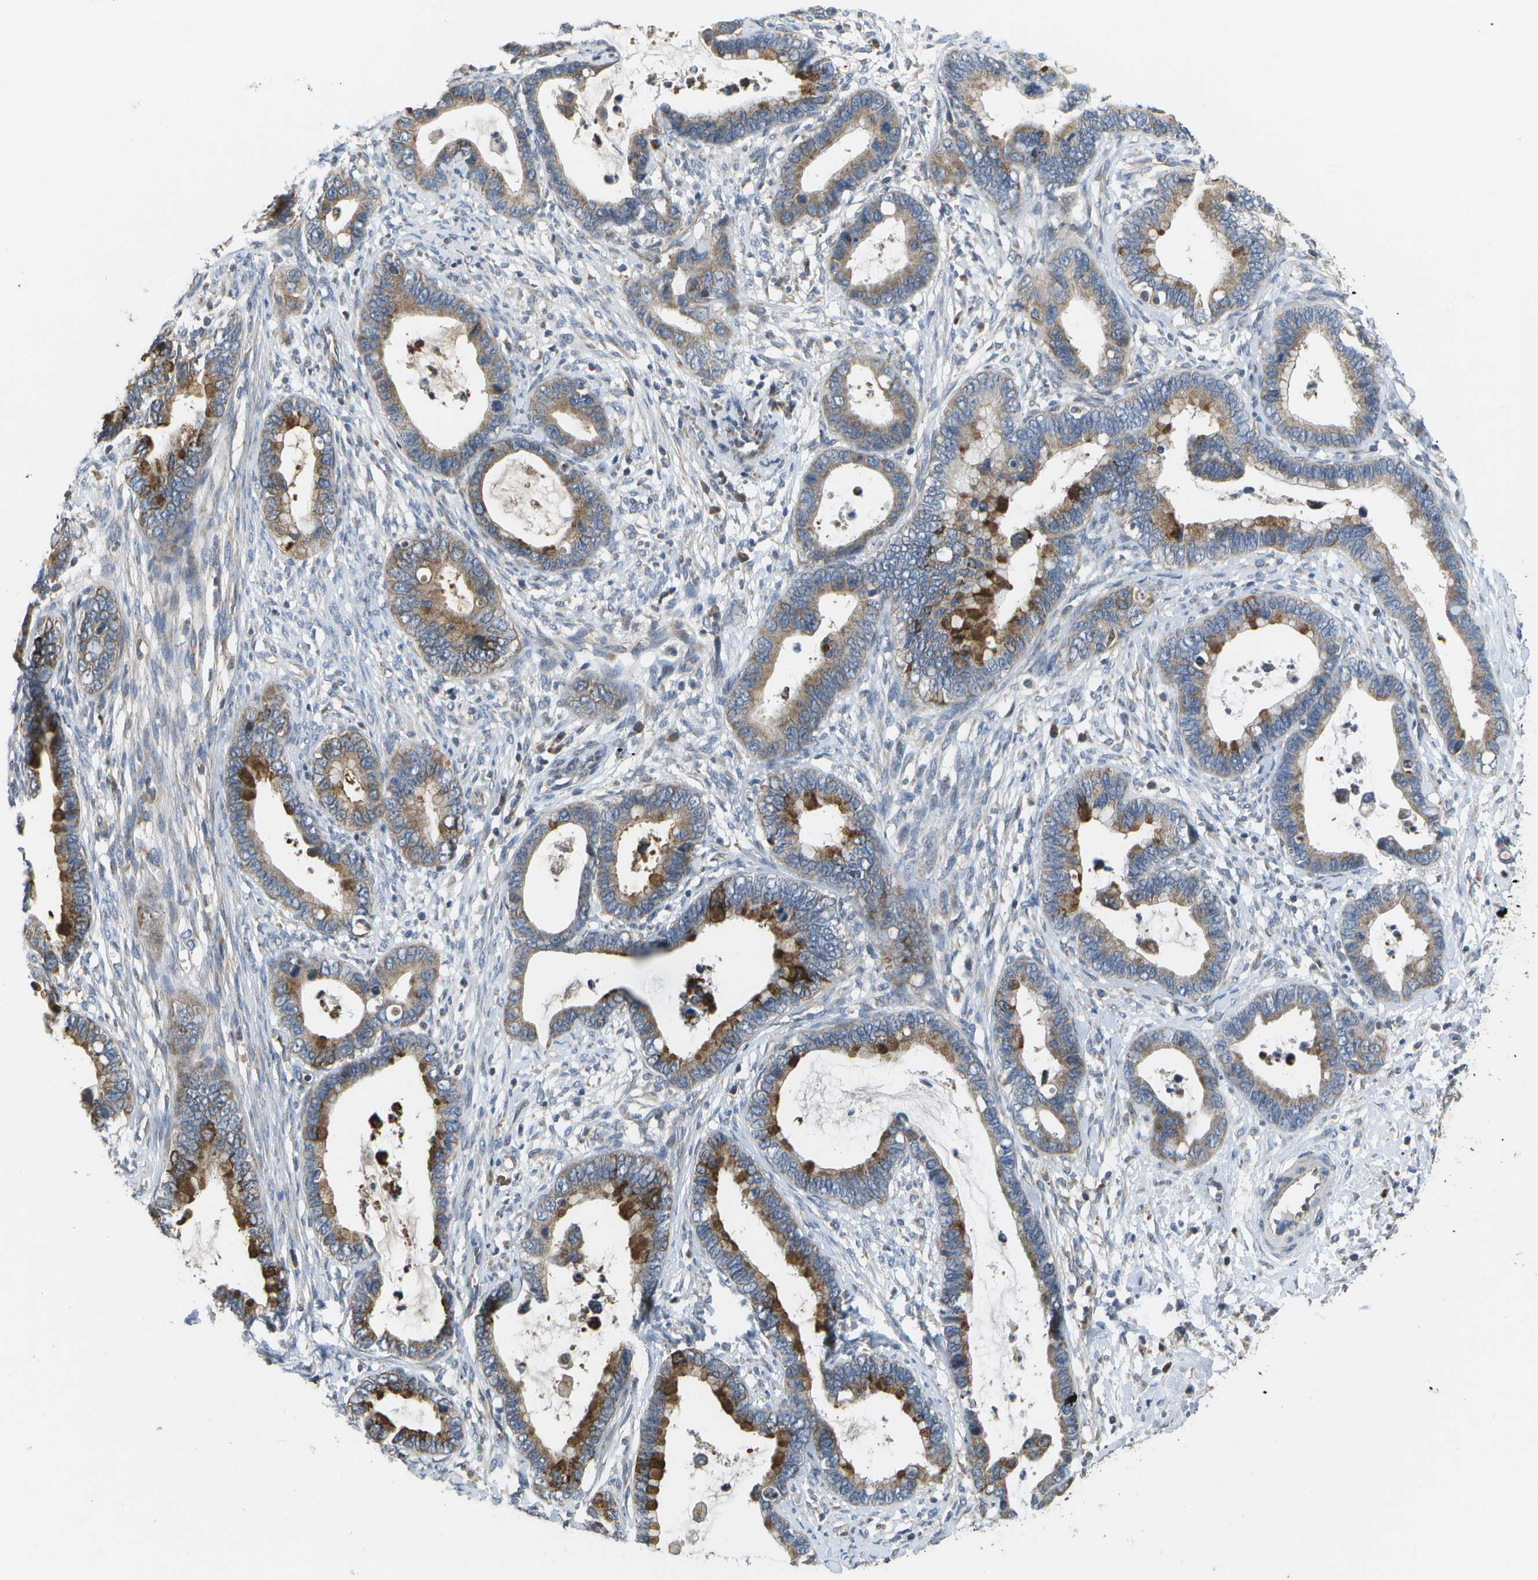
{"staining": {"intensity": "strong", "quantity": "25%-75%", "location": "cytoplasmic/membranous"}, "tissue": "cervical cancer", "cell_type": "Tumor cells", "image_type": "cancer", "snomed": [{"axis": "morphology", "description": "Adenocarcinoma, NOS"}, {"axis": "topography", "description": "Cervix"}], "caption": "Immunohistochemical staining of adenocarcinoma (cervical) shows high levels of strong cytoplasmic/membranous protein positivity in about 25%-75% of tumor cells. The staining was performed using DAB, with brown indicating positive protein expression. Nuclei are stained blue with hematoxylin.", "gene": "HADHA", "patient": {"sex": "female", "age": 44}}